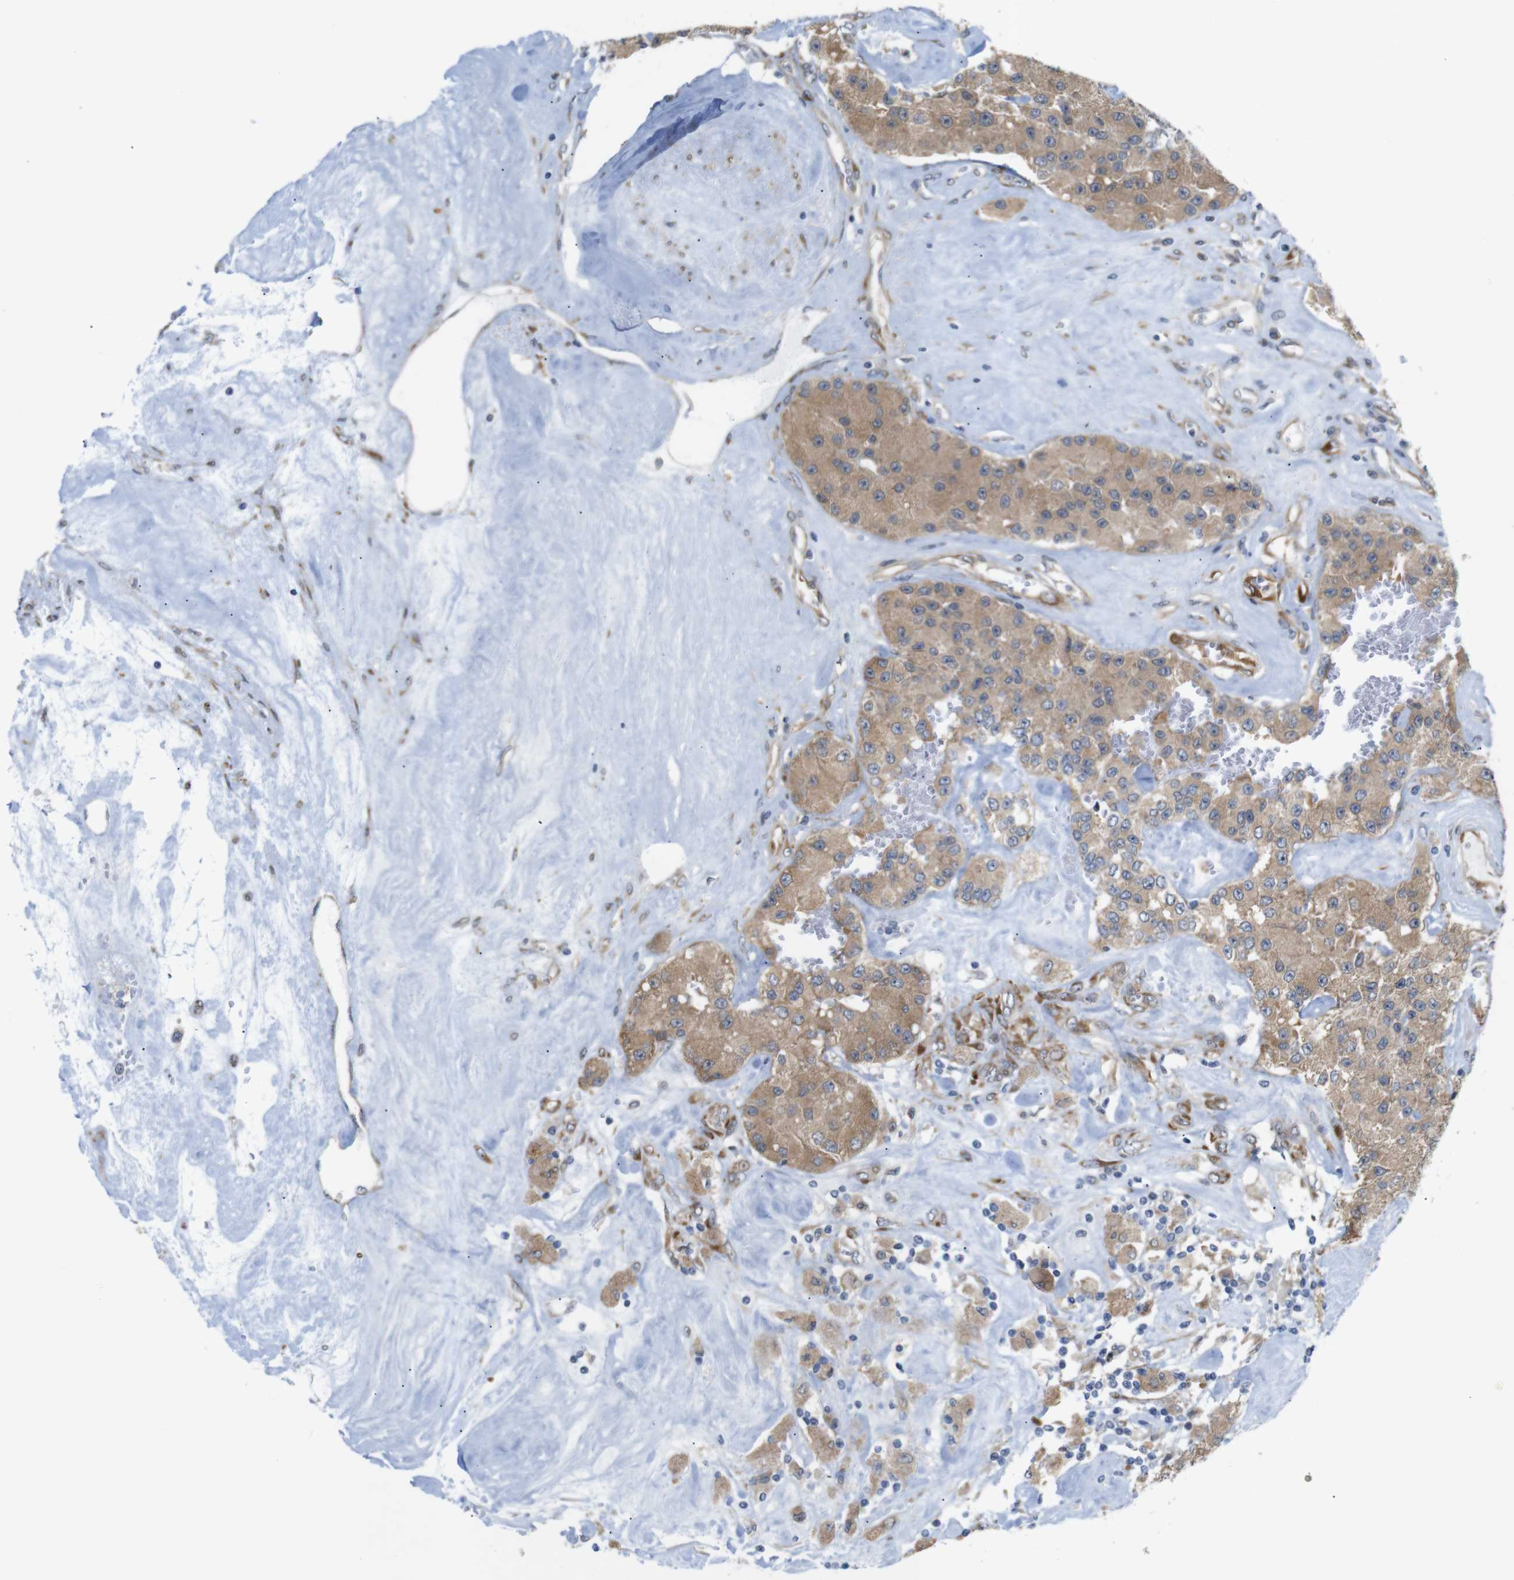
{"staining": {"intensity": "moderate", "quantity": ">75%", "location": "cytoplasmic/membranous"}, "tissue": "carcinoid", "cell_type": "Tumor cells", "image_type": "cancer", "snomed": [{"axis": "morphology", "description": "Carcinoid, malignant, NOS"}, {"axis": "topography", "description": "Pancreas"}], "caption": "A brown stain shows moderate cytoplasmic/membranous staining of a protein in malignant carcinoid tumor cells.", "gene": "P3H2", "patient": {"sex": "male", "age": 41}}